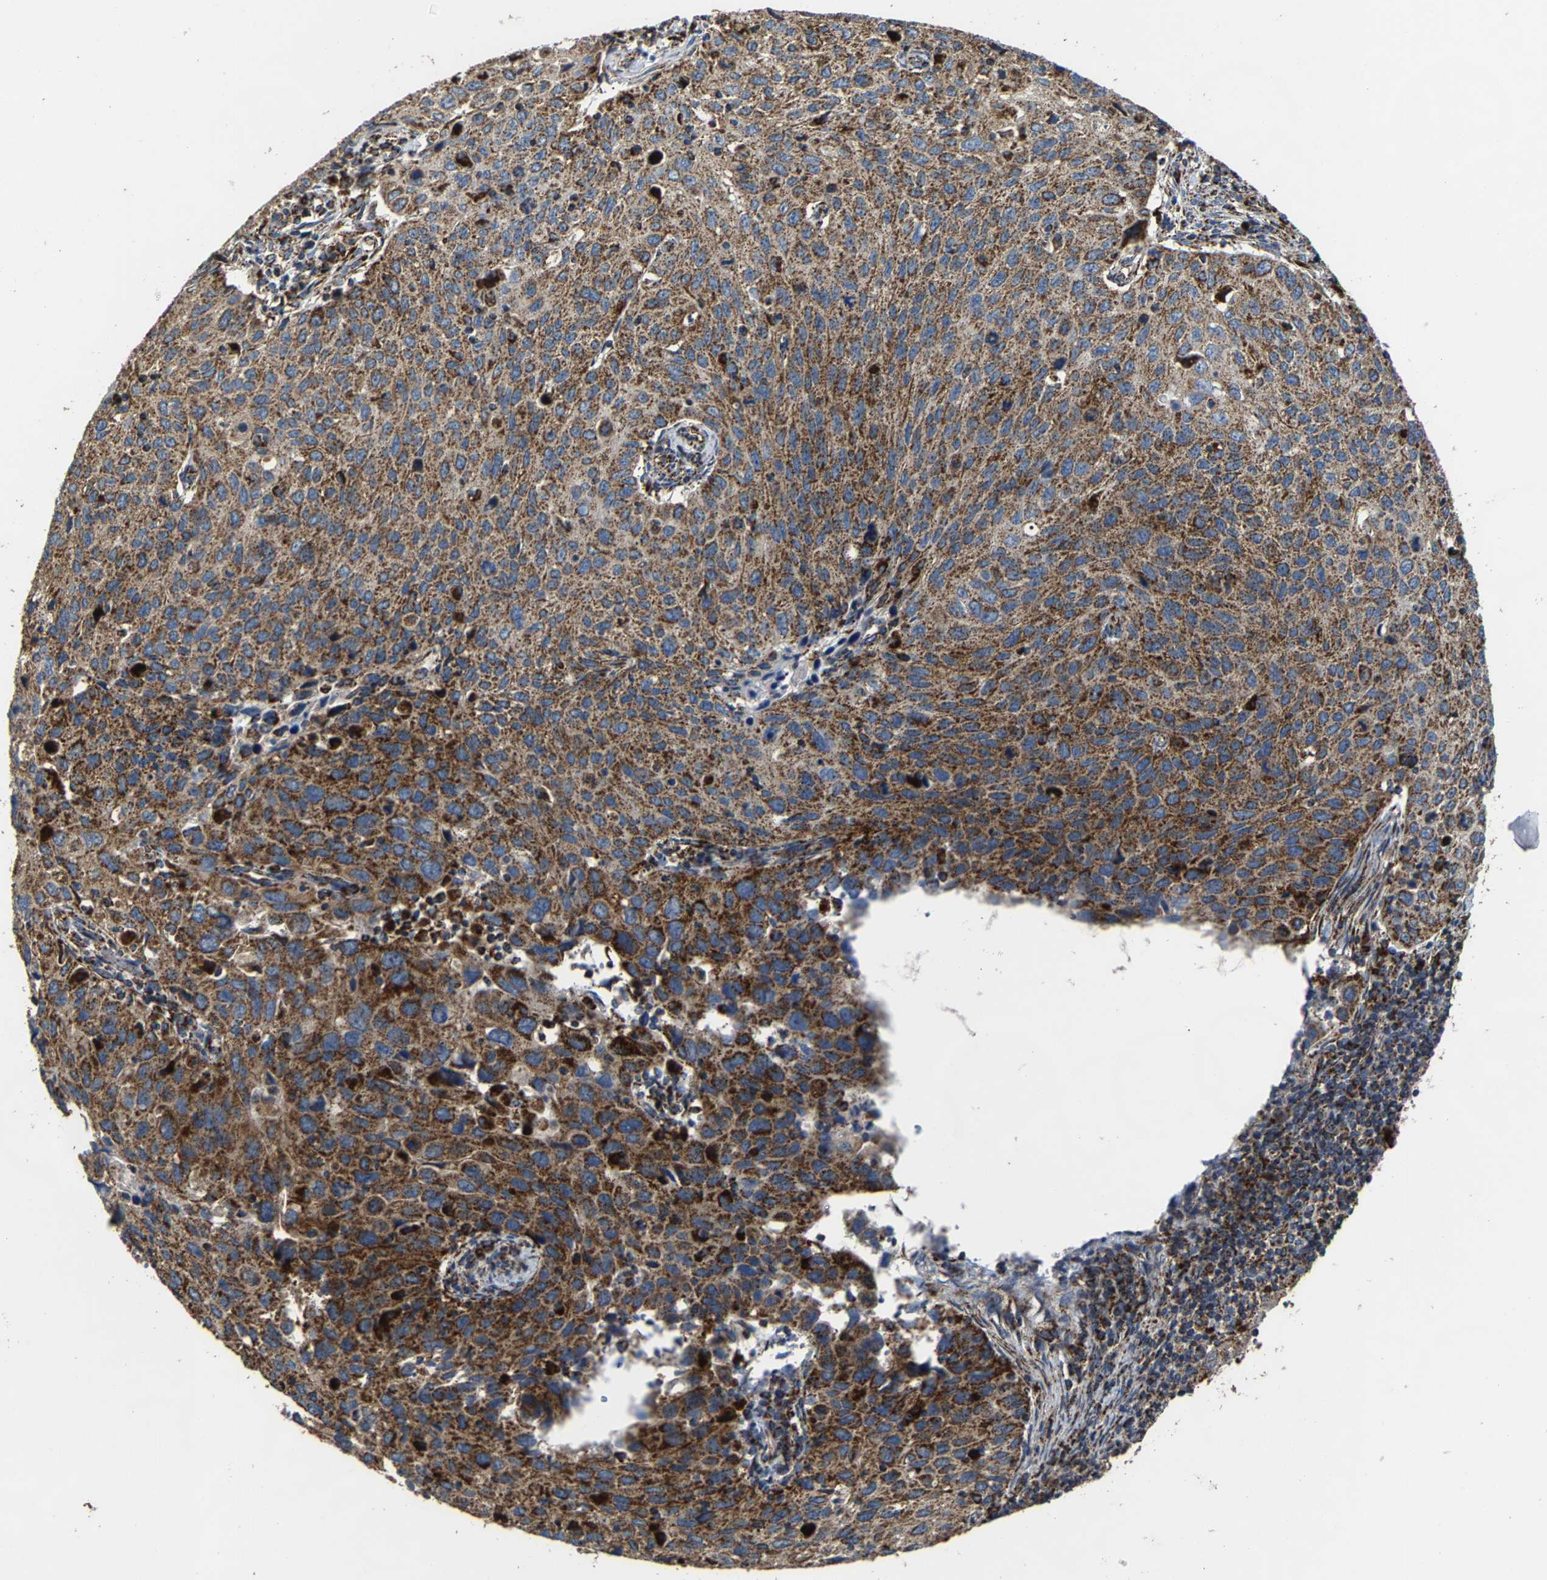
{"staining": {"intensity": "moderate", "quantity": ">75%", "location": "cytoplasmic/membranous"}, "tissue": "cervical cancer", "cell_type": "Tumor cells", "image_type": "cancer", "snomed": [{"axis": "morphology", "description": "Squamous cell carcinoma, NOS"}, {"axis": "topography", "description": "Cervix"}], "caption": "Protein expression by immunohistochemistry displays moderate cytoplasmic/membranous expression in about >75% of tumor cells in cervical cancer (squamous cell carcinoma). The staining was performed using DAB, with brown indicating positive protein expression. Nuclei are stained blue with hematoxylin.", "gene": "NDUFV3", "patient": {"sex": "female", "age": 53}}